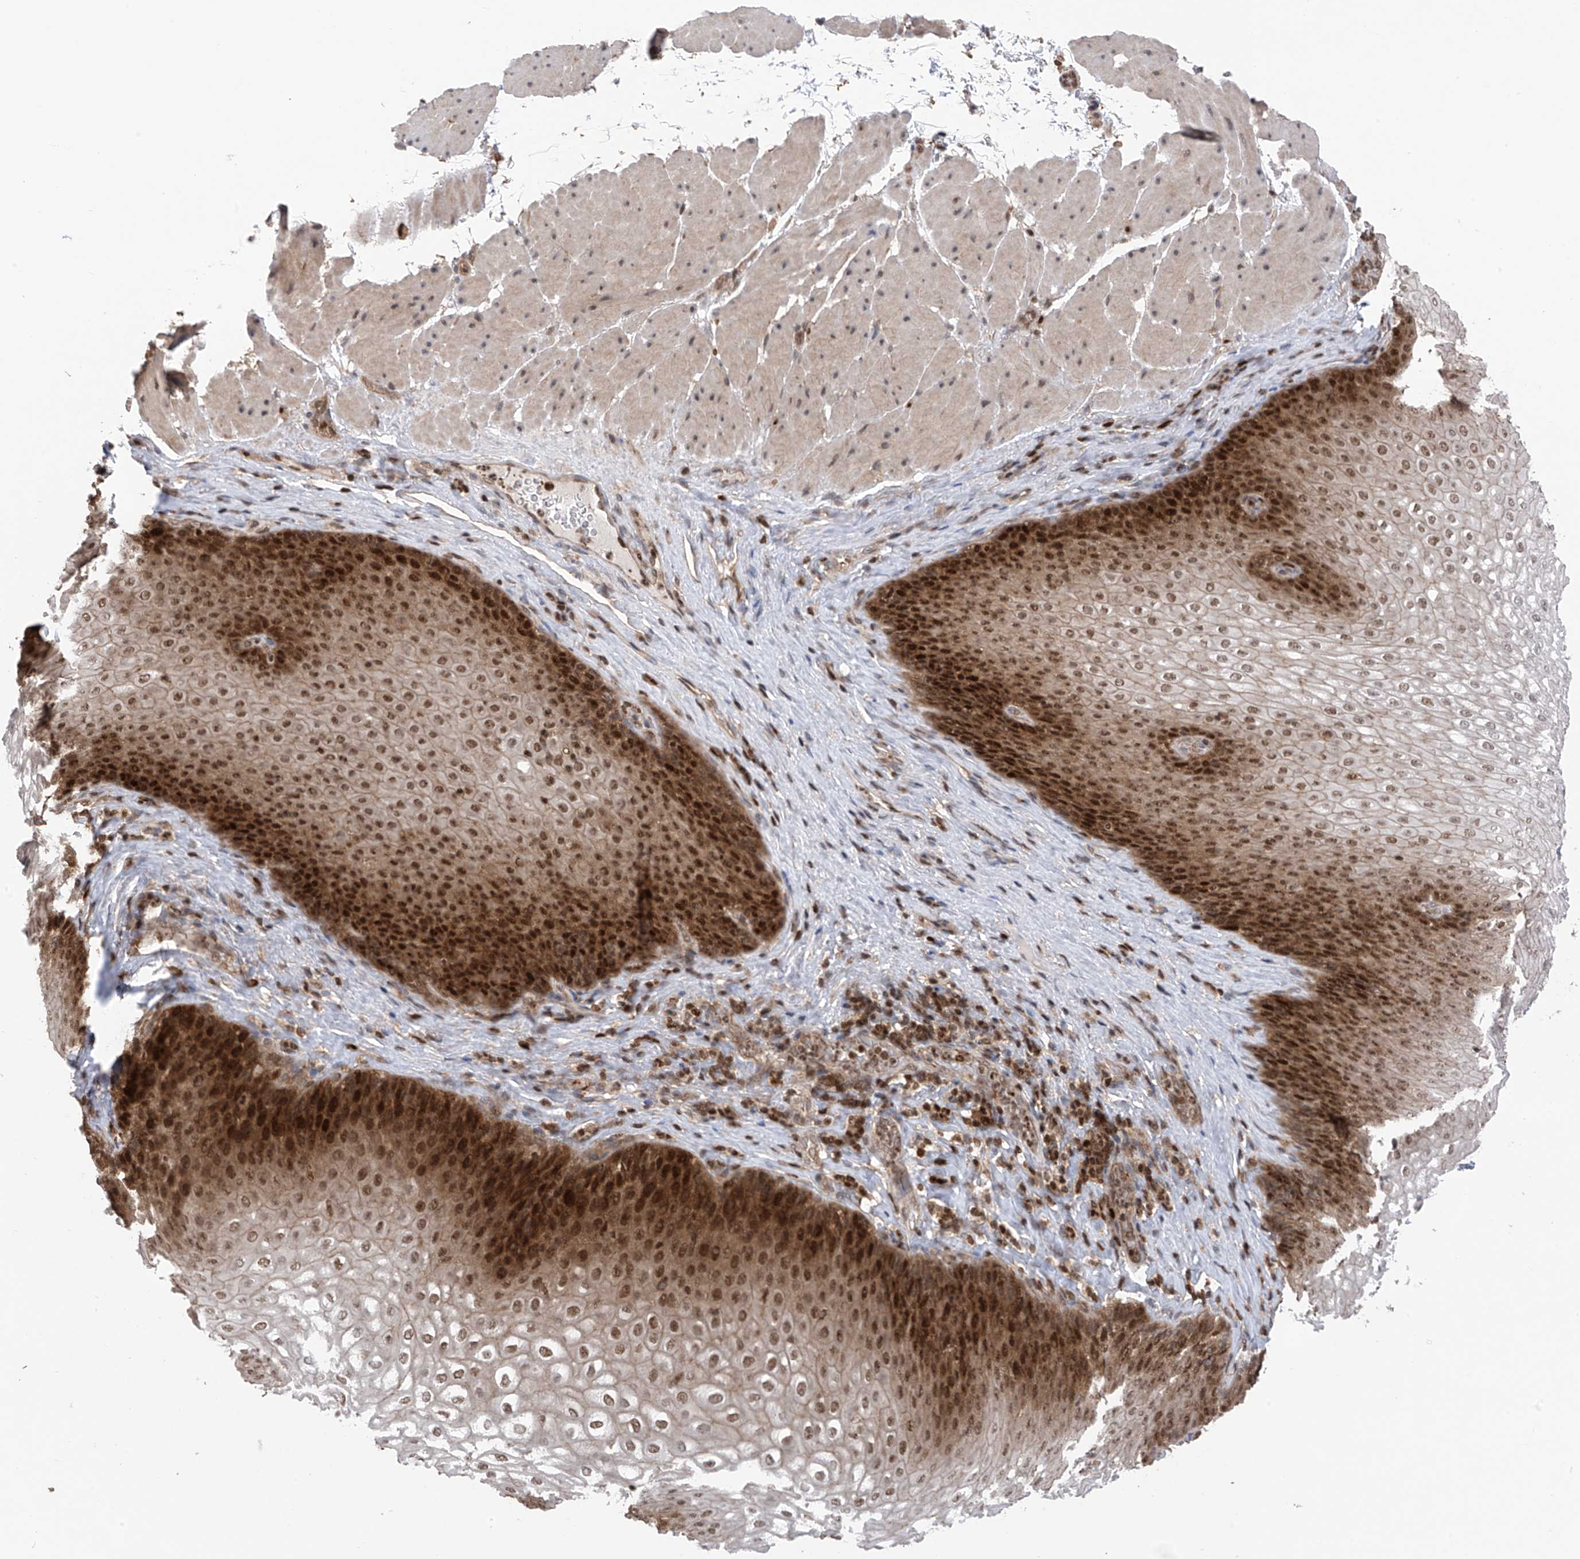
{"staining": {"intensity": "strong", "quantity": "25%-75%", "location": "cytoplasmic/membranous,nuclear"}, "tissue": "esophagus", "cell_type": "Squamous epithelial cells", "image_type": "normal", "snomed": [{"axis": "morphology", "description": "Normal tissue, NOS"}, {"axis": "topography", "description": "Esophagus"}], "caption": "The micrograph displays staining of normal esophagus, revealing strong cytoplasmic/membranous,nuclear protein staining (brown color) within squamous epithelial cells.", "gene": "DNAJC9", "patient": {"sex": "female", "age": 66}}